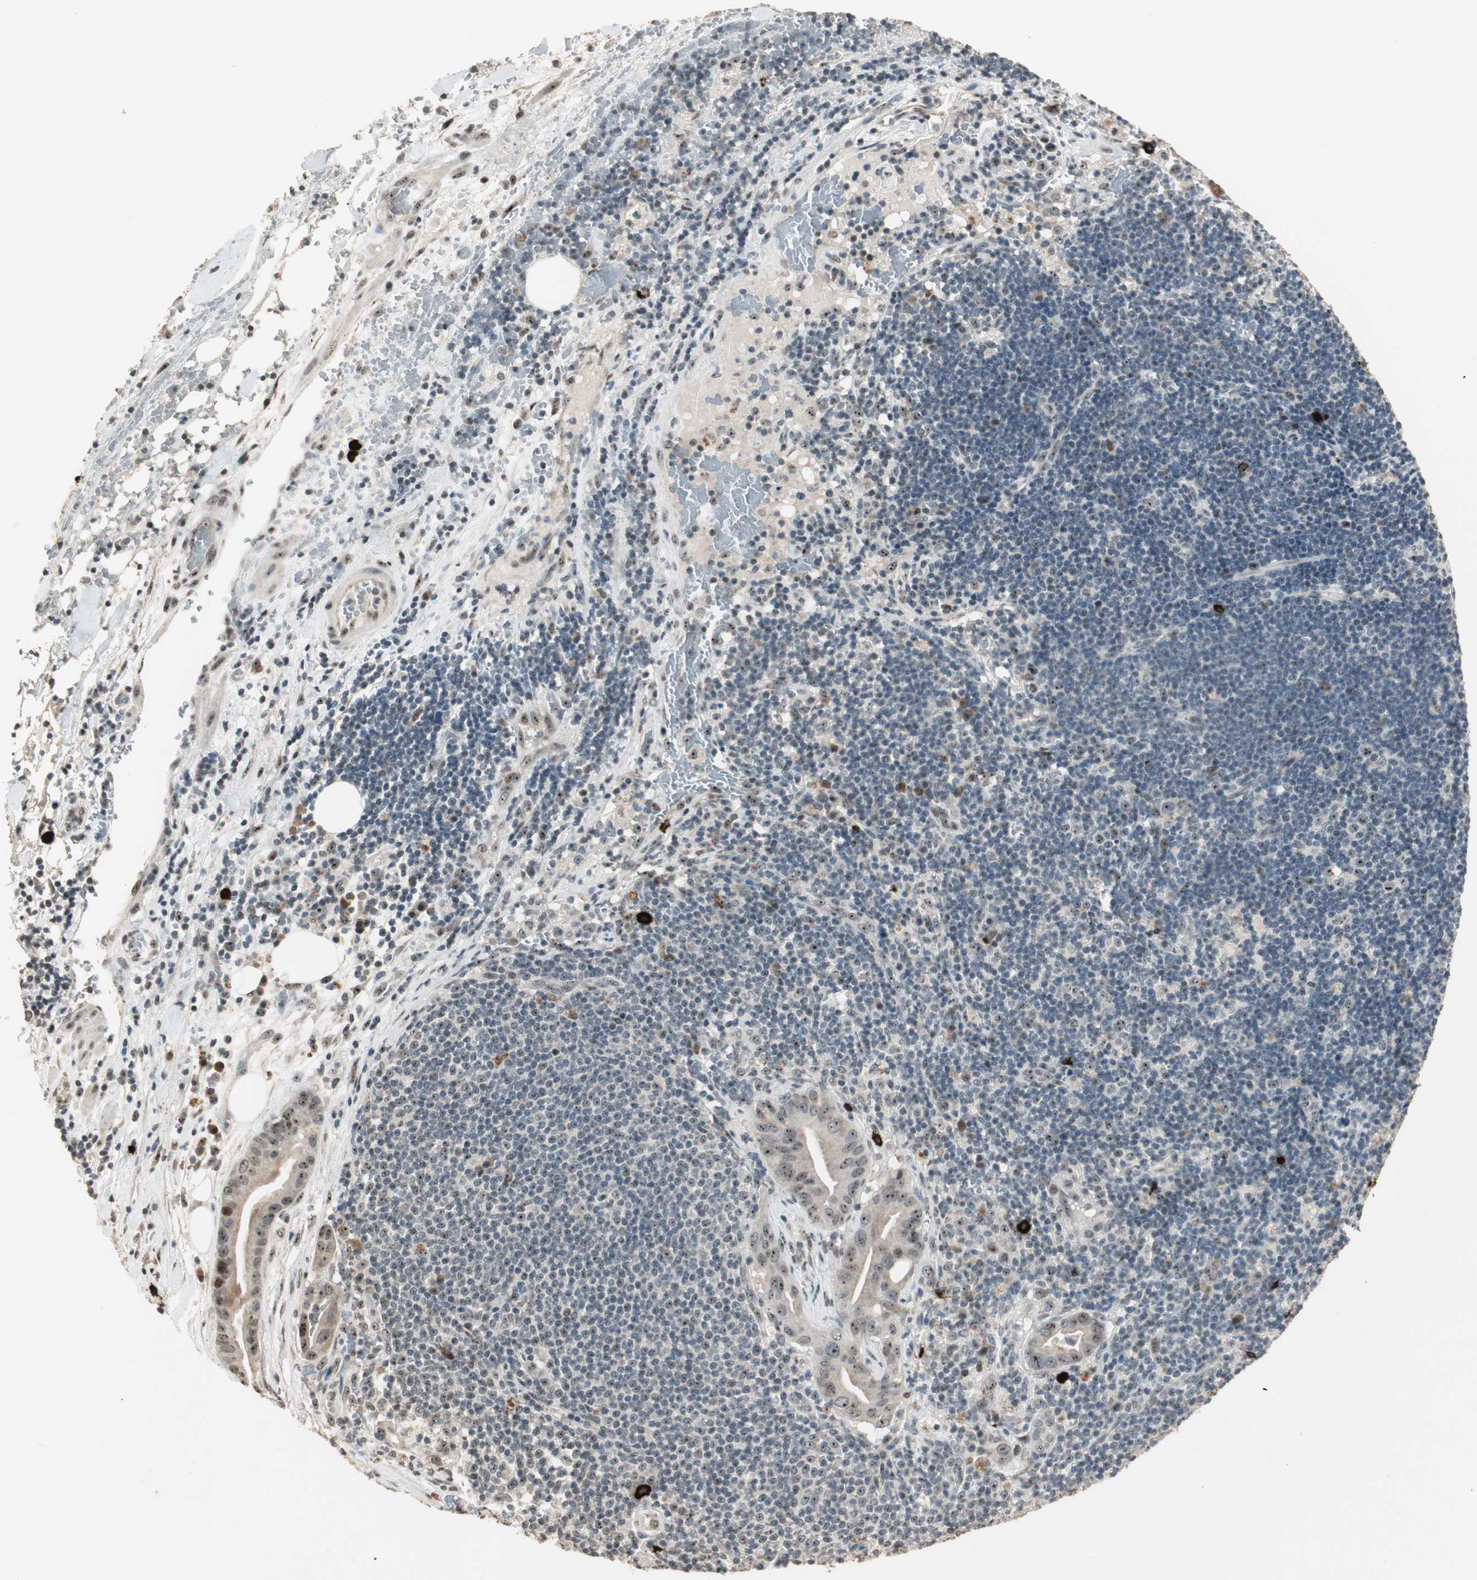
{"staining": {"intensity": "moderate", "quantity": ">75%", "location": "cytoplasmic/membranous,nuclear"}, "tissue": "liver cancer", "cell_type": "Tumor cells", "image_type": "cancer", "snomed": [{"axis": "morphology", "description": "Cholangiocarcinoma"}, {"axis": "topography", "description": "Liver"}], "caption": "A high-resolution image shows immunohistochemistry staining of liver cholangiocarcinoma, which displays moderate cytoplasmic/membranous and nuclear staining in about >75% of tumor cells.", "gene": "ETV4", "patient": {"sex": "female", "age": 68}}